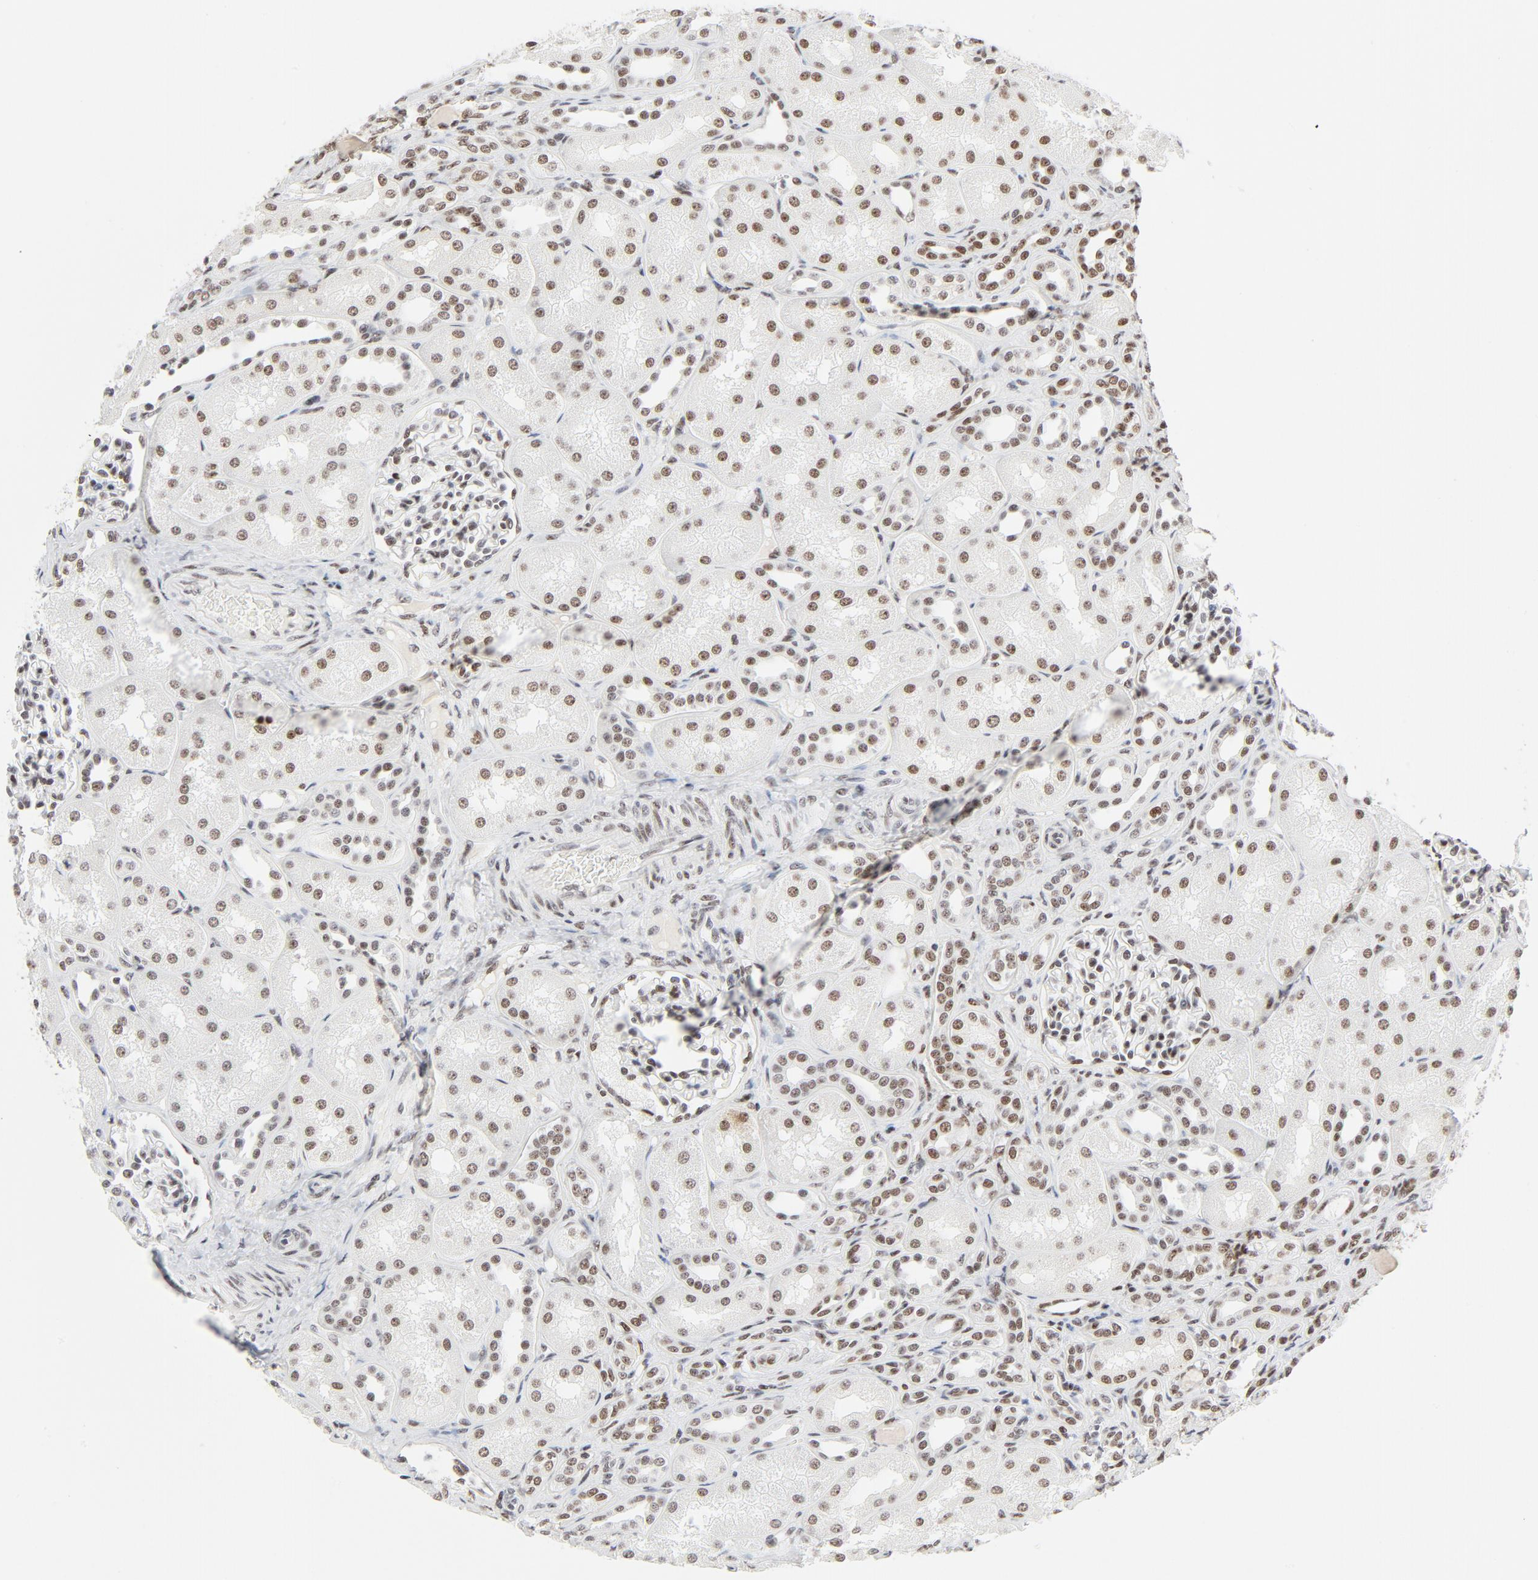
{"staining": {"intensity": "moderate", "quantity": "25%-75%", "location": "nuclear"}, "tissue": "kidney", "cell_type": "Cells in glomeruli", "image_type": "normal", "snomed": [{"axis": "morphology", "description": "Normal tissue, NOS"}, {"axis": "topography", "description": "Kidney"}], "caption": "Protein staining by immunohistochemistry (IHC) displays moderate nuclear positivity in about 25%-75% of cells in glomeruli in normal kidney.", "gene": "GTF2H1", "patient": {"sex": "male", "age": 7}}